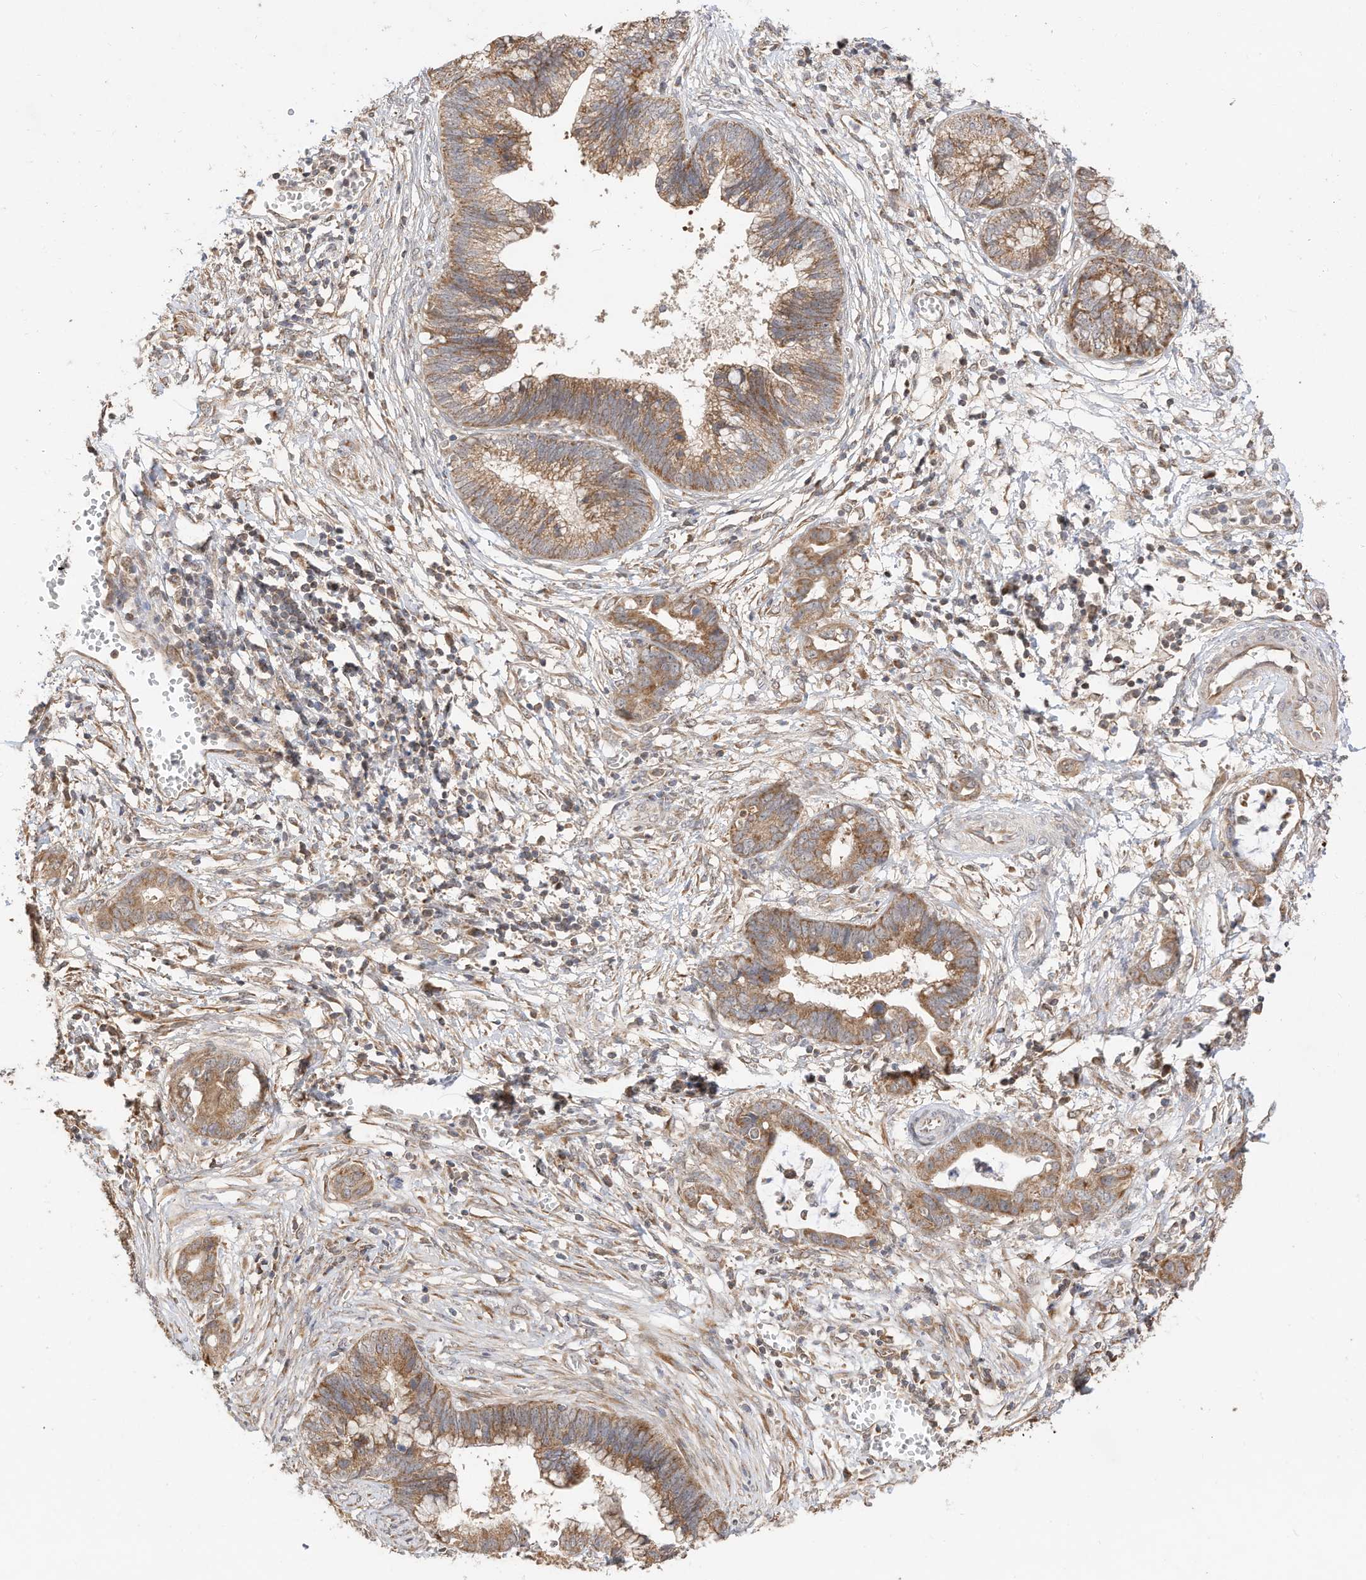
{"staining": {"intensity": "moderate", "quantity": ">75%", "location": "cytoplasmic/membranous"}, "tissue": "cervical cancer", "cell_type": "Tumor cells", "image_type": "cancer", "snomed": [{"axis": "morphology", "description": "Adenocarcinoma, NOS"}, {"axis": "topography", "description": "Cervix"}], "caption": "Immunohistochemistry image of neoplastic tissue: cervical cancer (adenocarcinoma) stained using IHC displays medium levels of moderate protein expression localized specifically in the cytoplasmic/membranous of tumor cells, appearing as a cytoplasmic/membranous brown color.", "gene": "CAGE1", "patient": {"sex": "female", "age": 44}}